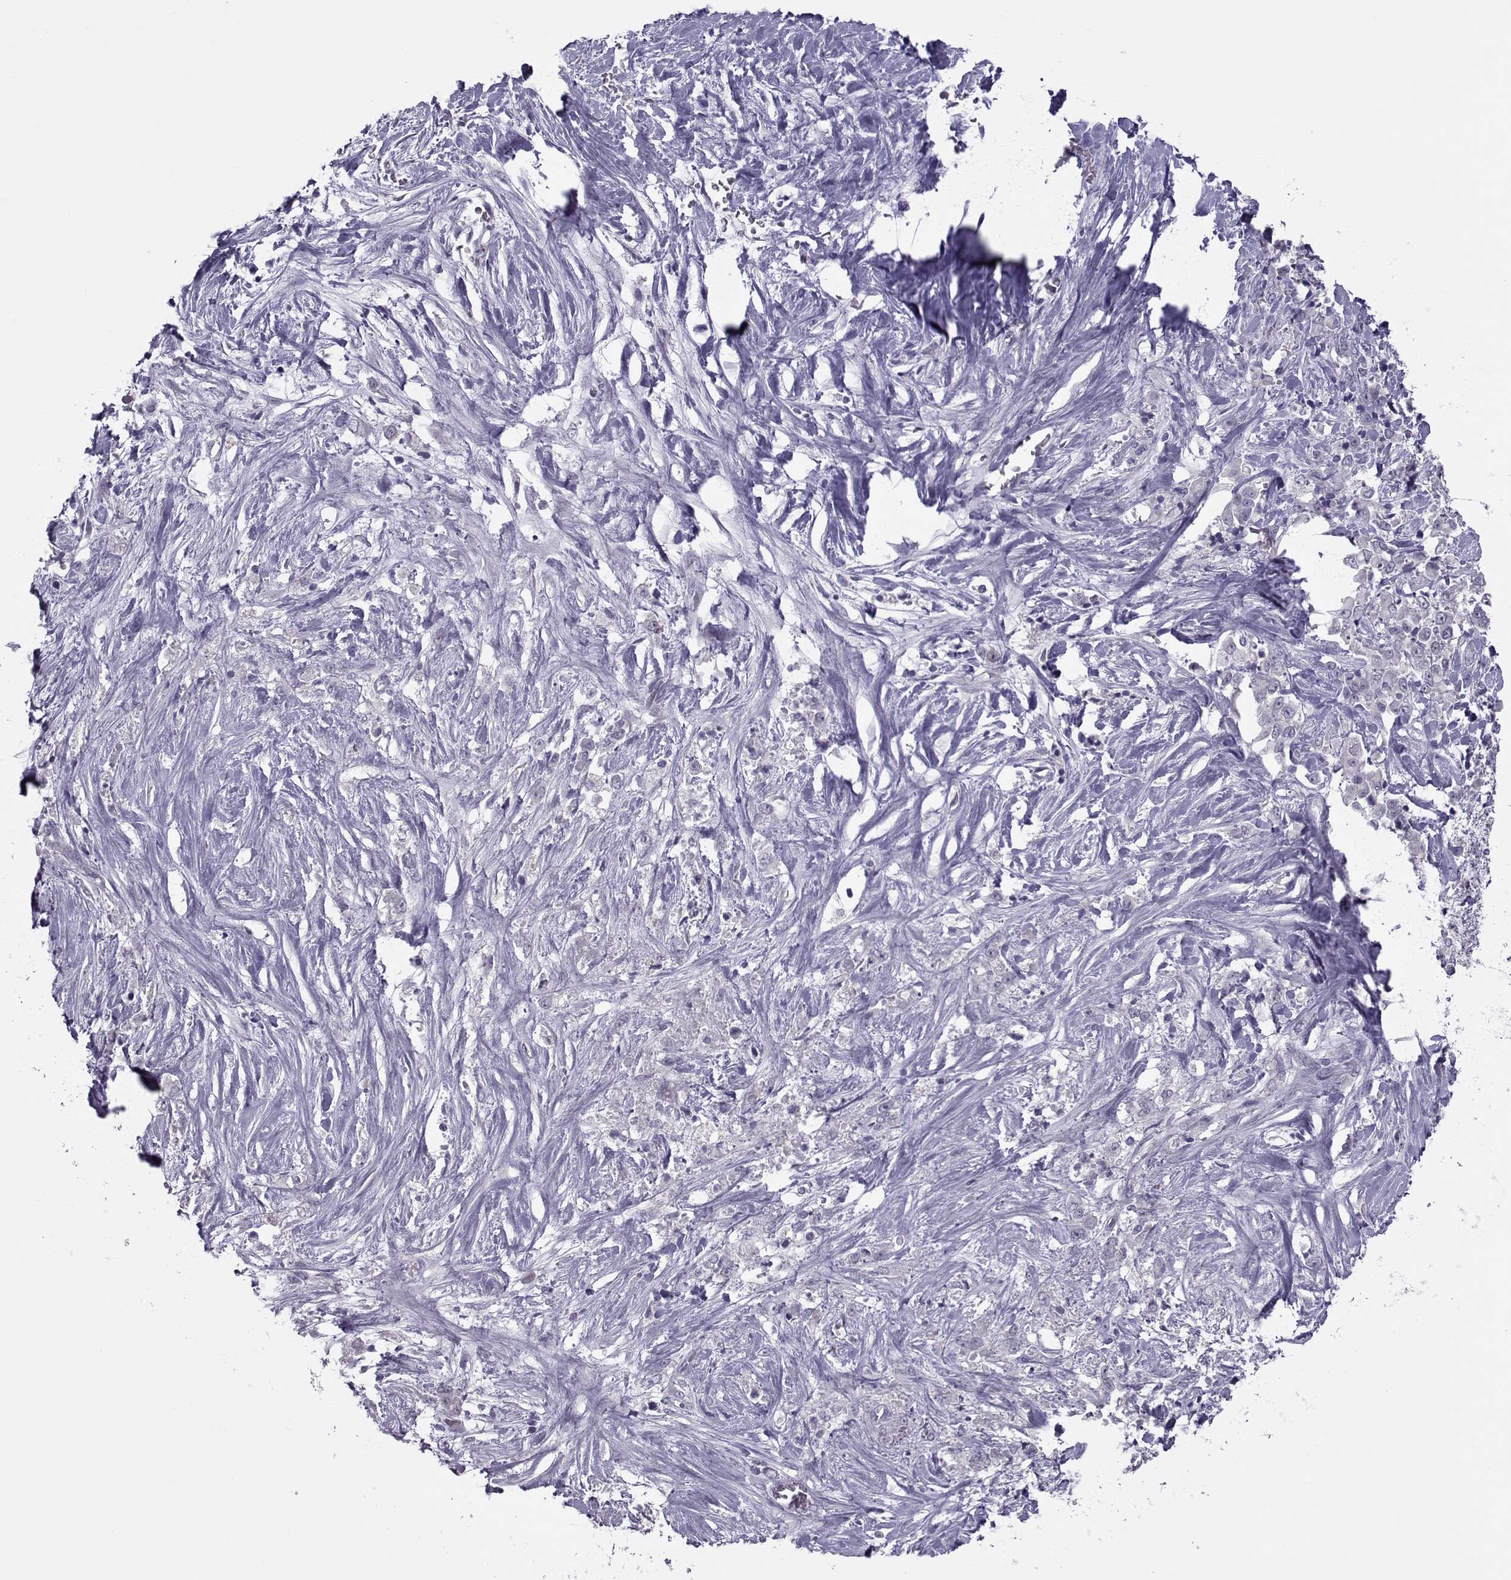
{"staining": {"intensity": "negative", "quantity": "none", "location": "none"}, "tissue": "stomach cancer", "cell_type": "Tumor cells", "image_type": "cancer", "snomed": [{"axis": "morphology", "description": "Adenocarcinoma, NOS"}, {"axis": "topography", "description": "Stomach"}], "caption": "Stomach cancer (adenocarcinoma) was stained to show a protein in brown. There is no significant positivity in tumor cells.", "gene": "ASRGL1", "patient": {"sex": "female", "age": 76}}